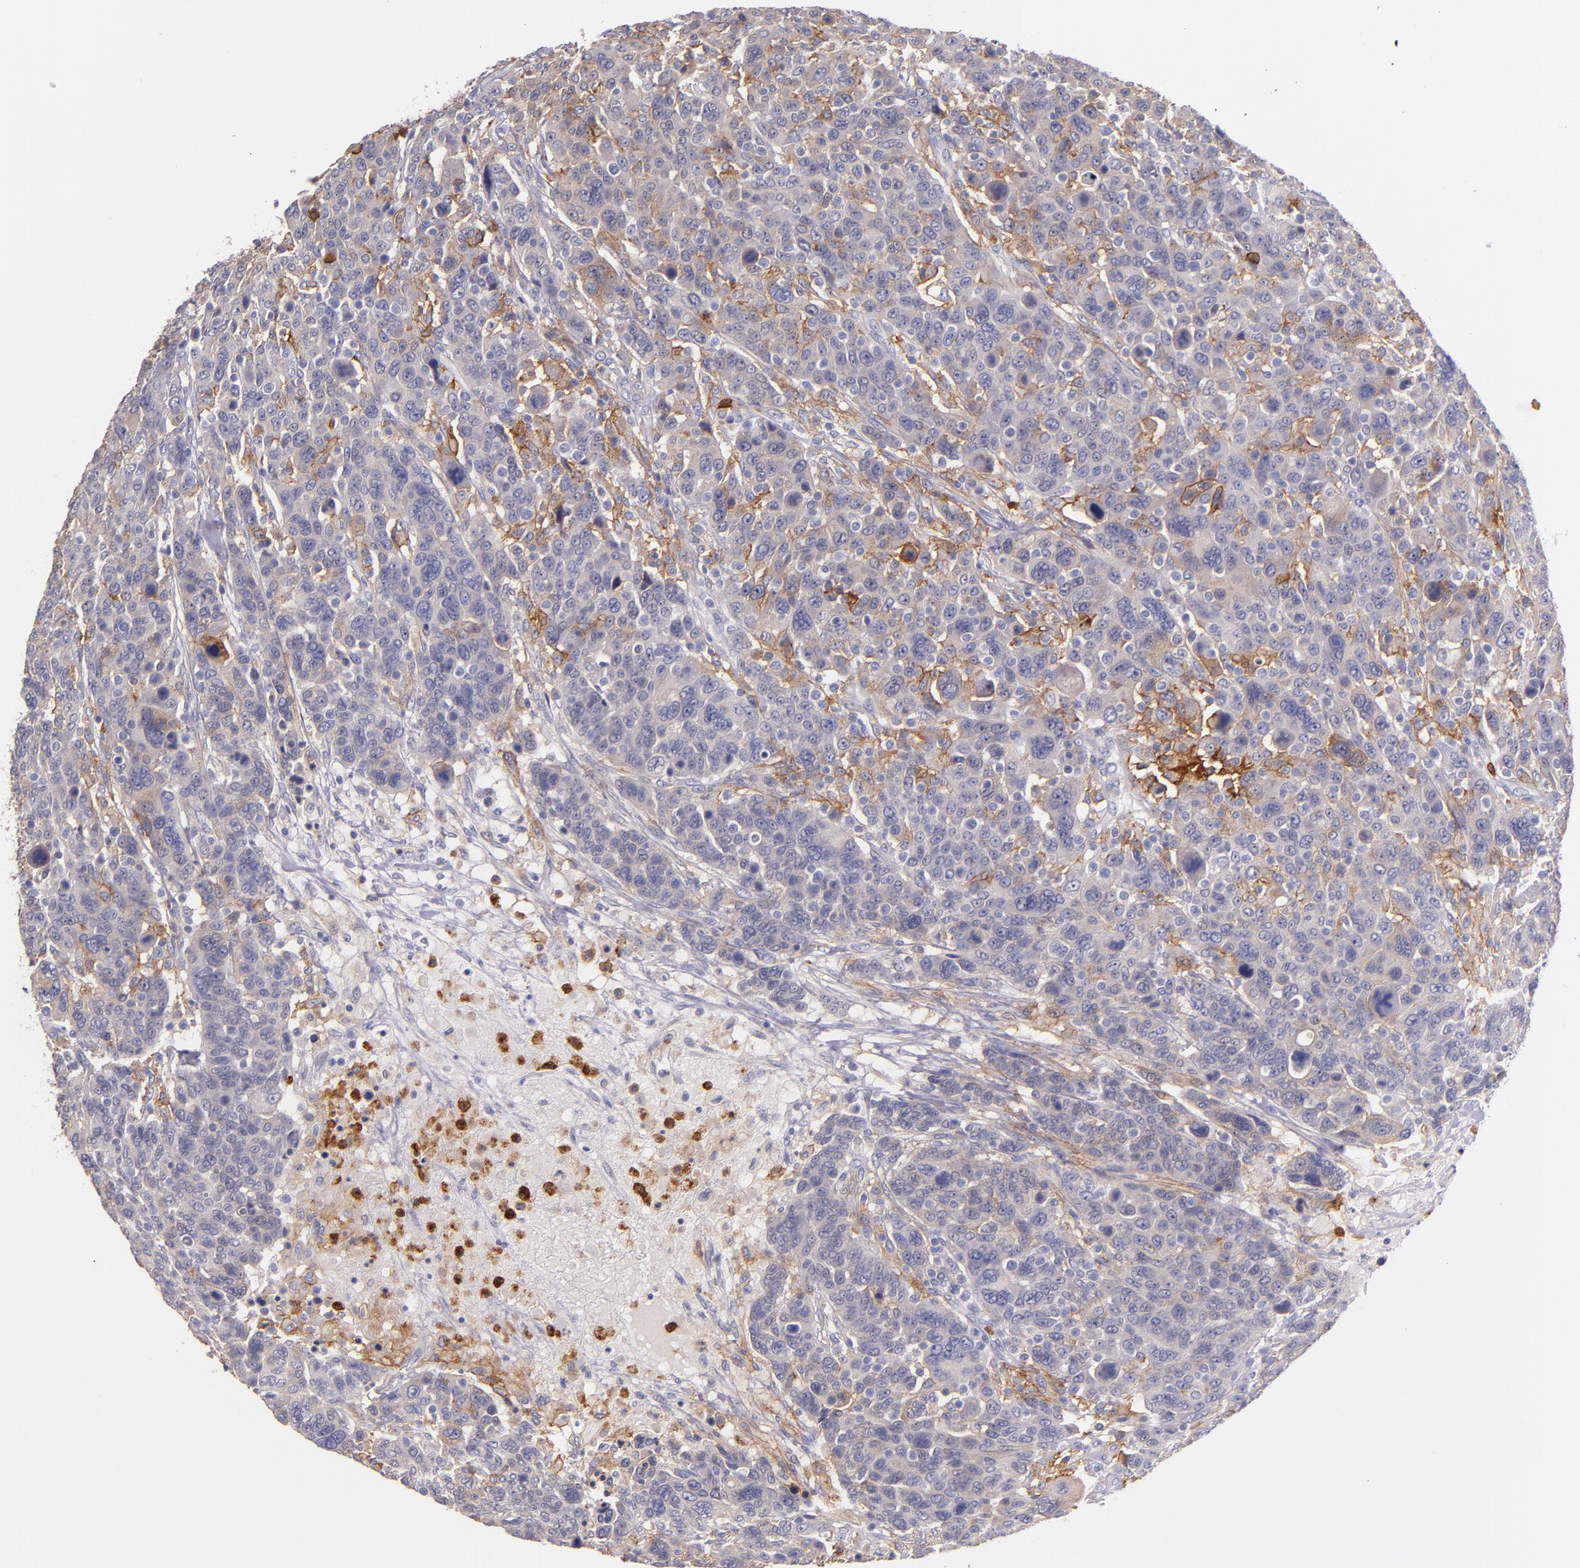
{"staining": {"intensity": "weak", "quantity": "25%-75%", "location": "cytoplasmic/membranous"}, "tissue": "breast cancer", "cell_type": "Tumor cells", "image_type": "cancer", "snomed": [{"axis": "morphology", "description": "Duct carcinoma"}, {"axis": "topography", "description": "Breast"}], "caption": "A photomicrograph of human breast infiltrating ductal carcinoma stained for a protein reveals weak cytoplasmic/membranous brown staining in tumor cells.", "gene": "C5AR1", "patient": {"sex": "female", "age": 37}}